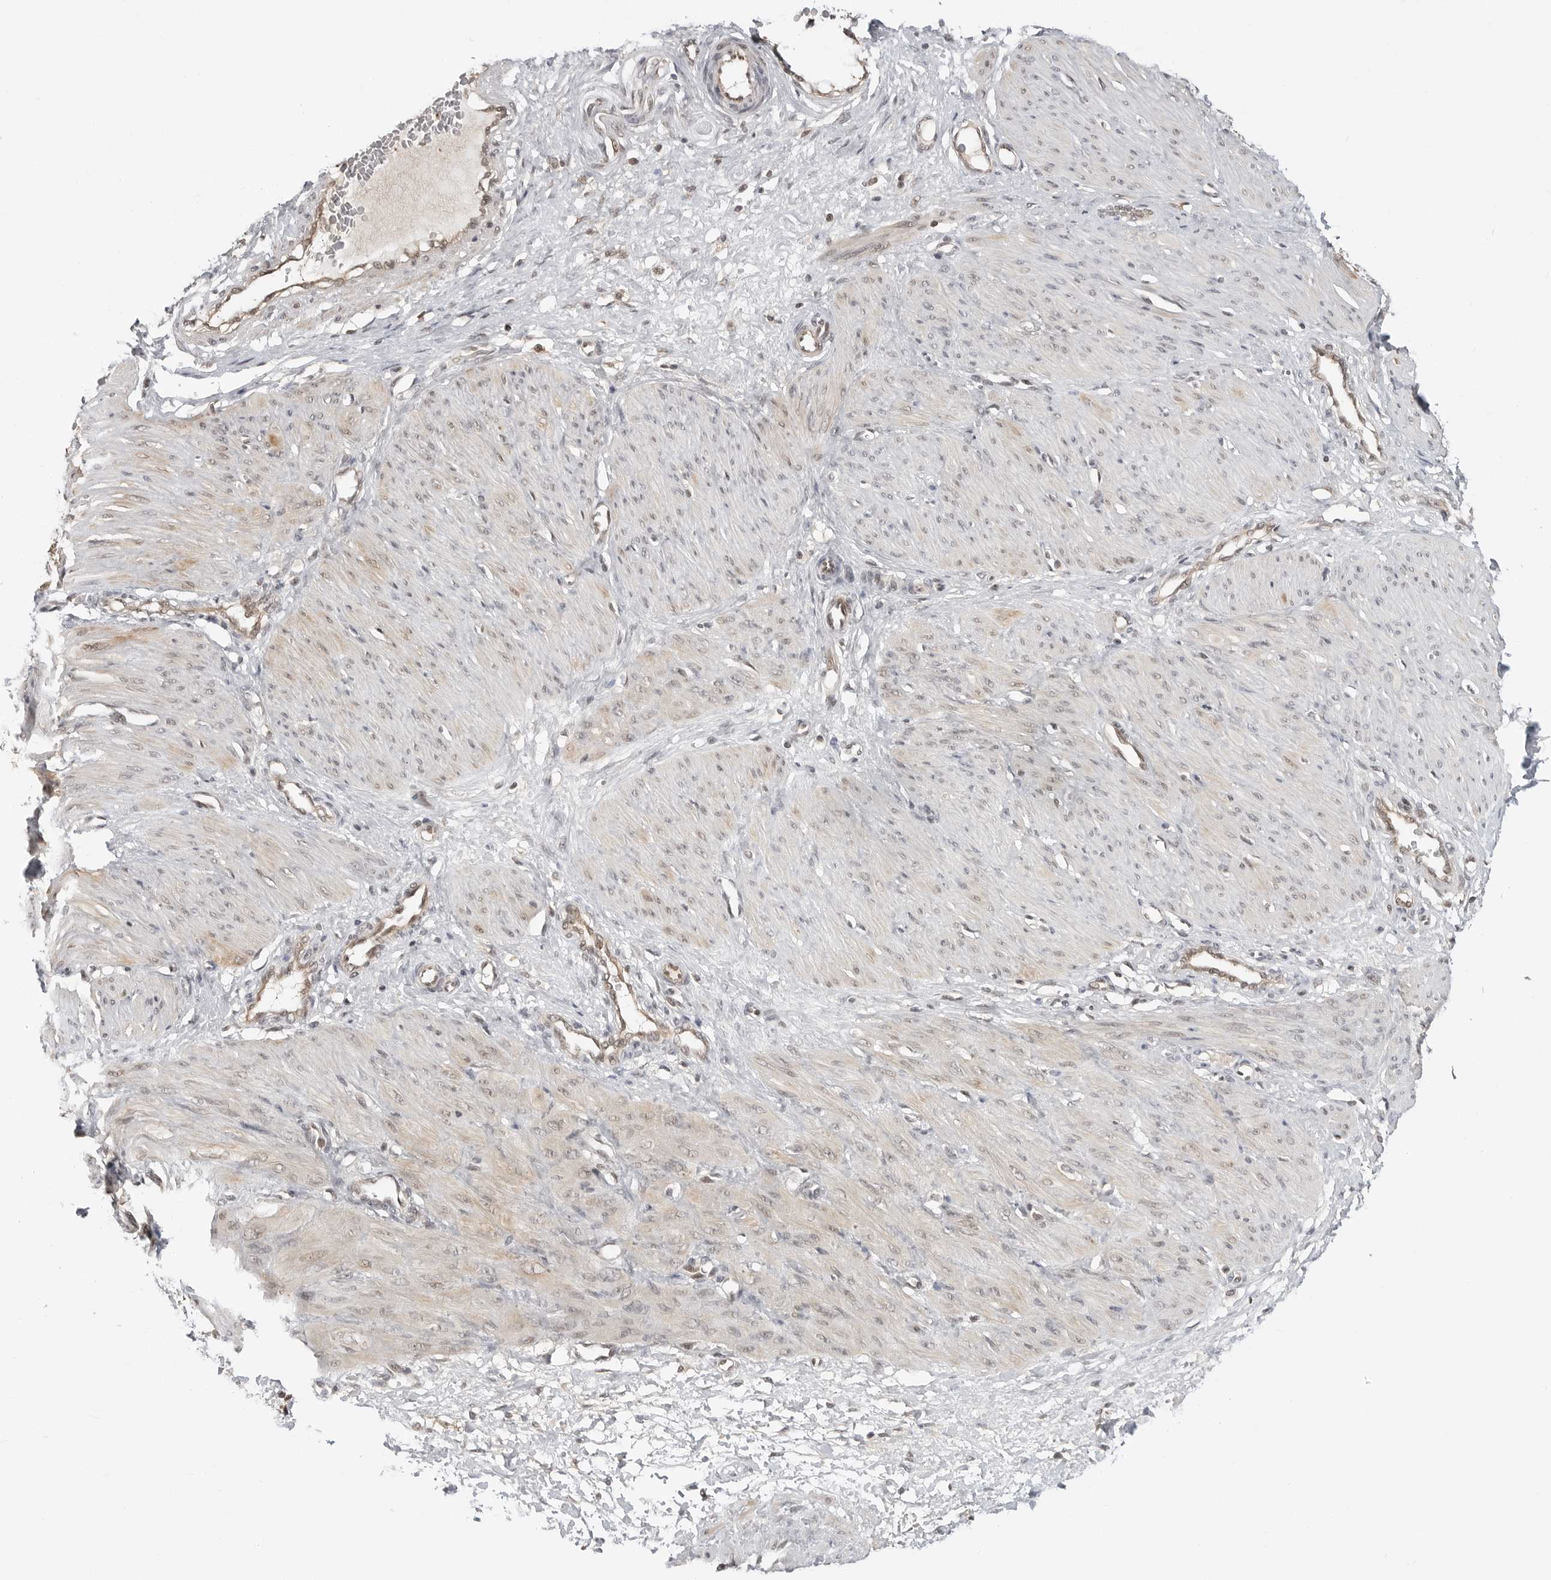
{"staining": {"intensity": "moderate", "quantity": "<25%", "location": "cytoplasmic/membranous,nuclear"}, "tissue": "smooth muscle", "cell_type": "Smooth muscle cells", "image_type": "normal", "snomed": [{"axis": "morphology", "description": "Normal tissue, NOS"}, {"axis": "topography", "description": "Endometrium"}], "caption": "Immunohistochemistry (DAB) staining of unremarkable human smooth muscle exhibits moderate cytoplasmic/membranous,nuclear protein positivity in approximately <25% of smooth muscle cells. (DAB (3,3'-diaminobenzidine) IHC, brown staining for protein, blue staining for nuclei).", "gene": "C8orf33", "patient": {"sex": "female", "age": 33}}